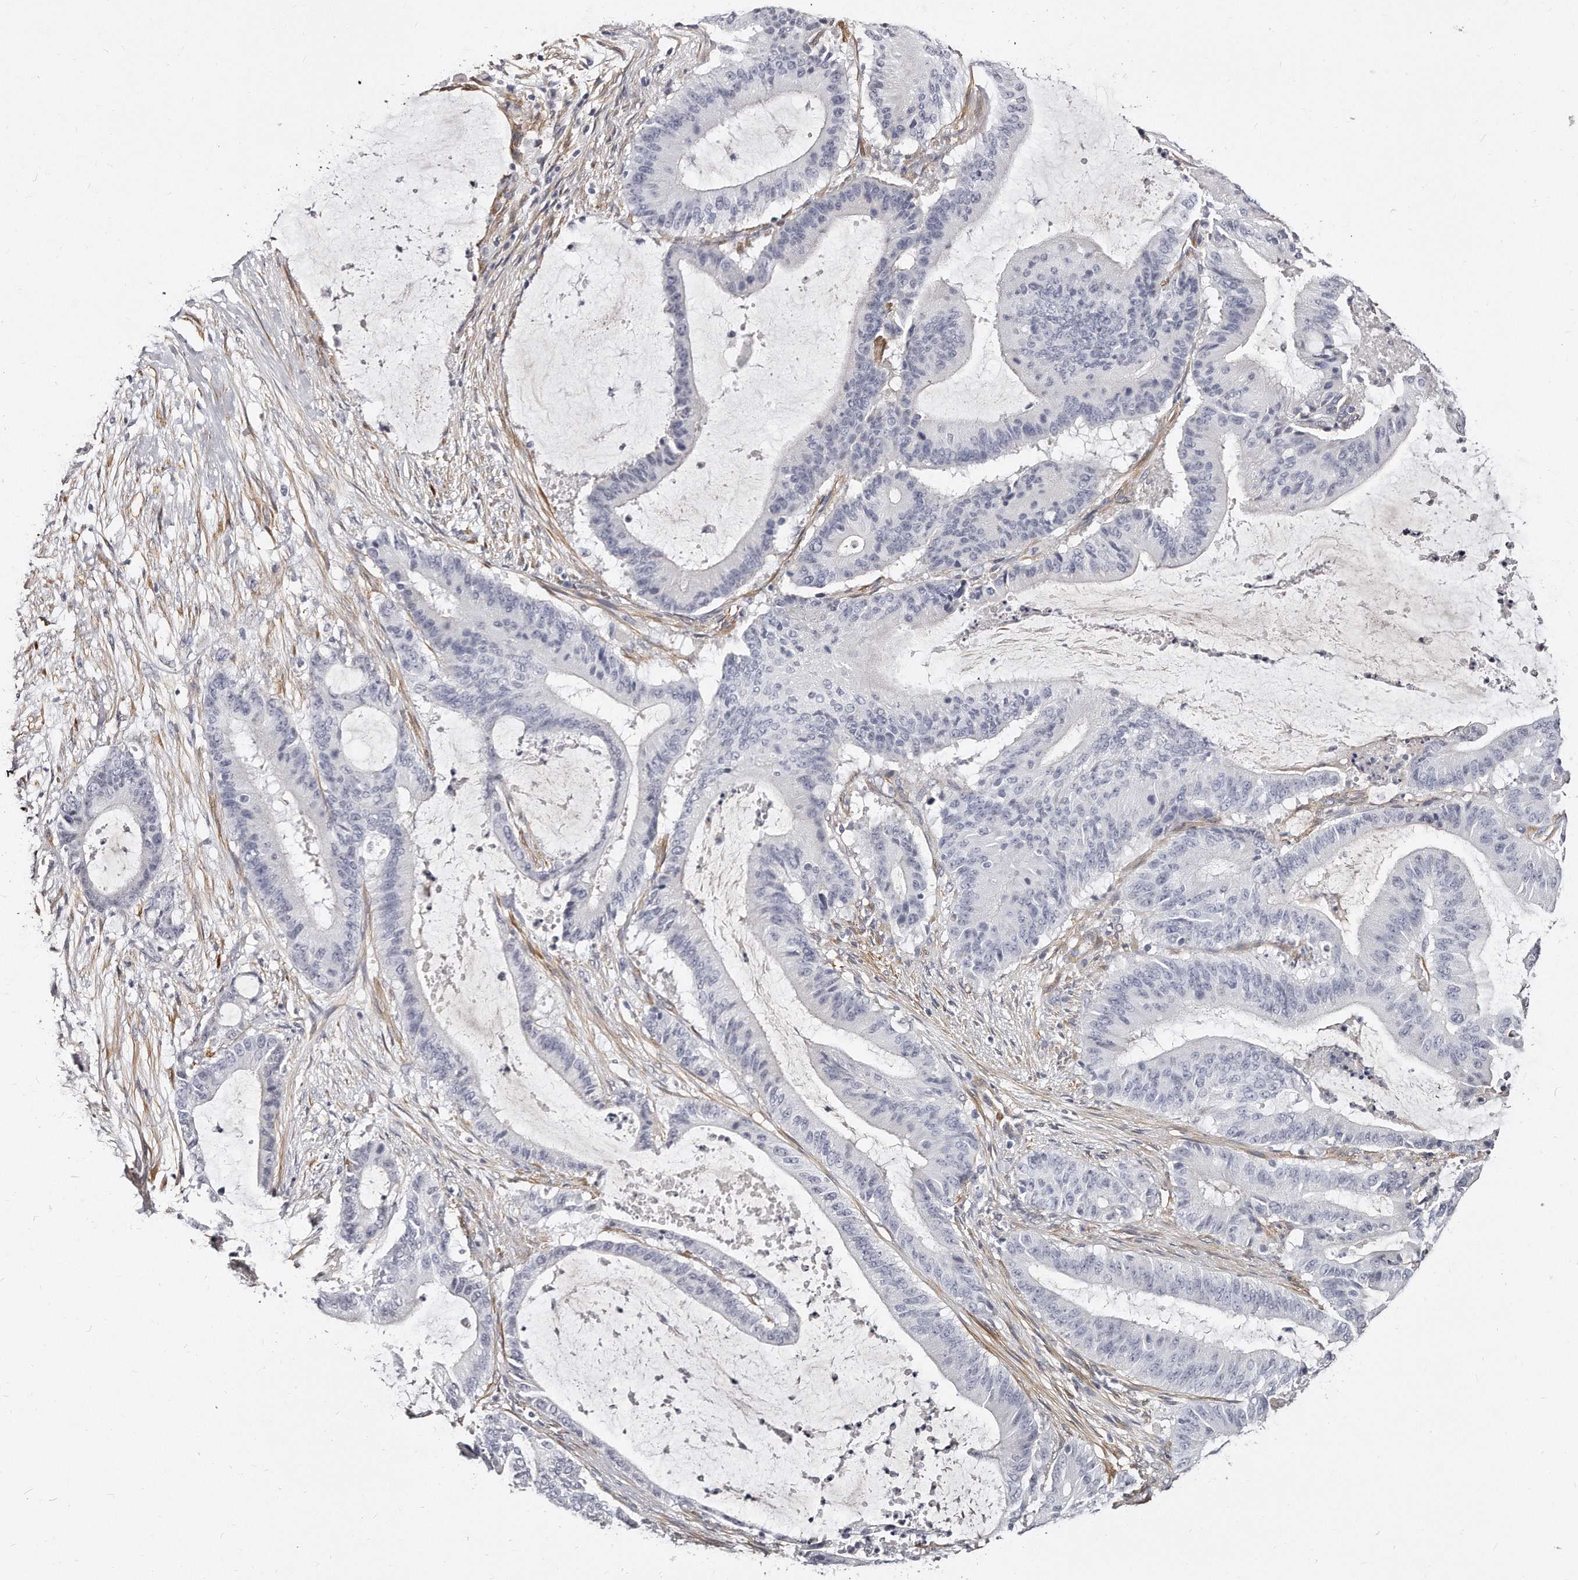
{"staining": {"intensity": "negative", "quantity": "none", "location": "none"}, "tissue": "liver cancer", "cell_type": "Tumor cells", "image_type": "cancer", "snomed": [{"axis": "morphology", "description": "Normal tissue, NOS"}, {"axis": "morphology", "description": "Cholangiocarcinoma"}, {"axis": "topography", "description": "Liver"}, {"axis": "topography", "description": "Peripheral nerve tissue"}], "caption": "Immunohistochemistry of human cholangiocarcinoma (liver) exhibits no staining in tumor cells.", "gene": "LMOD1", "patient": {"sex": "female", "age": 73}}